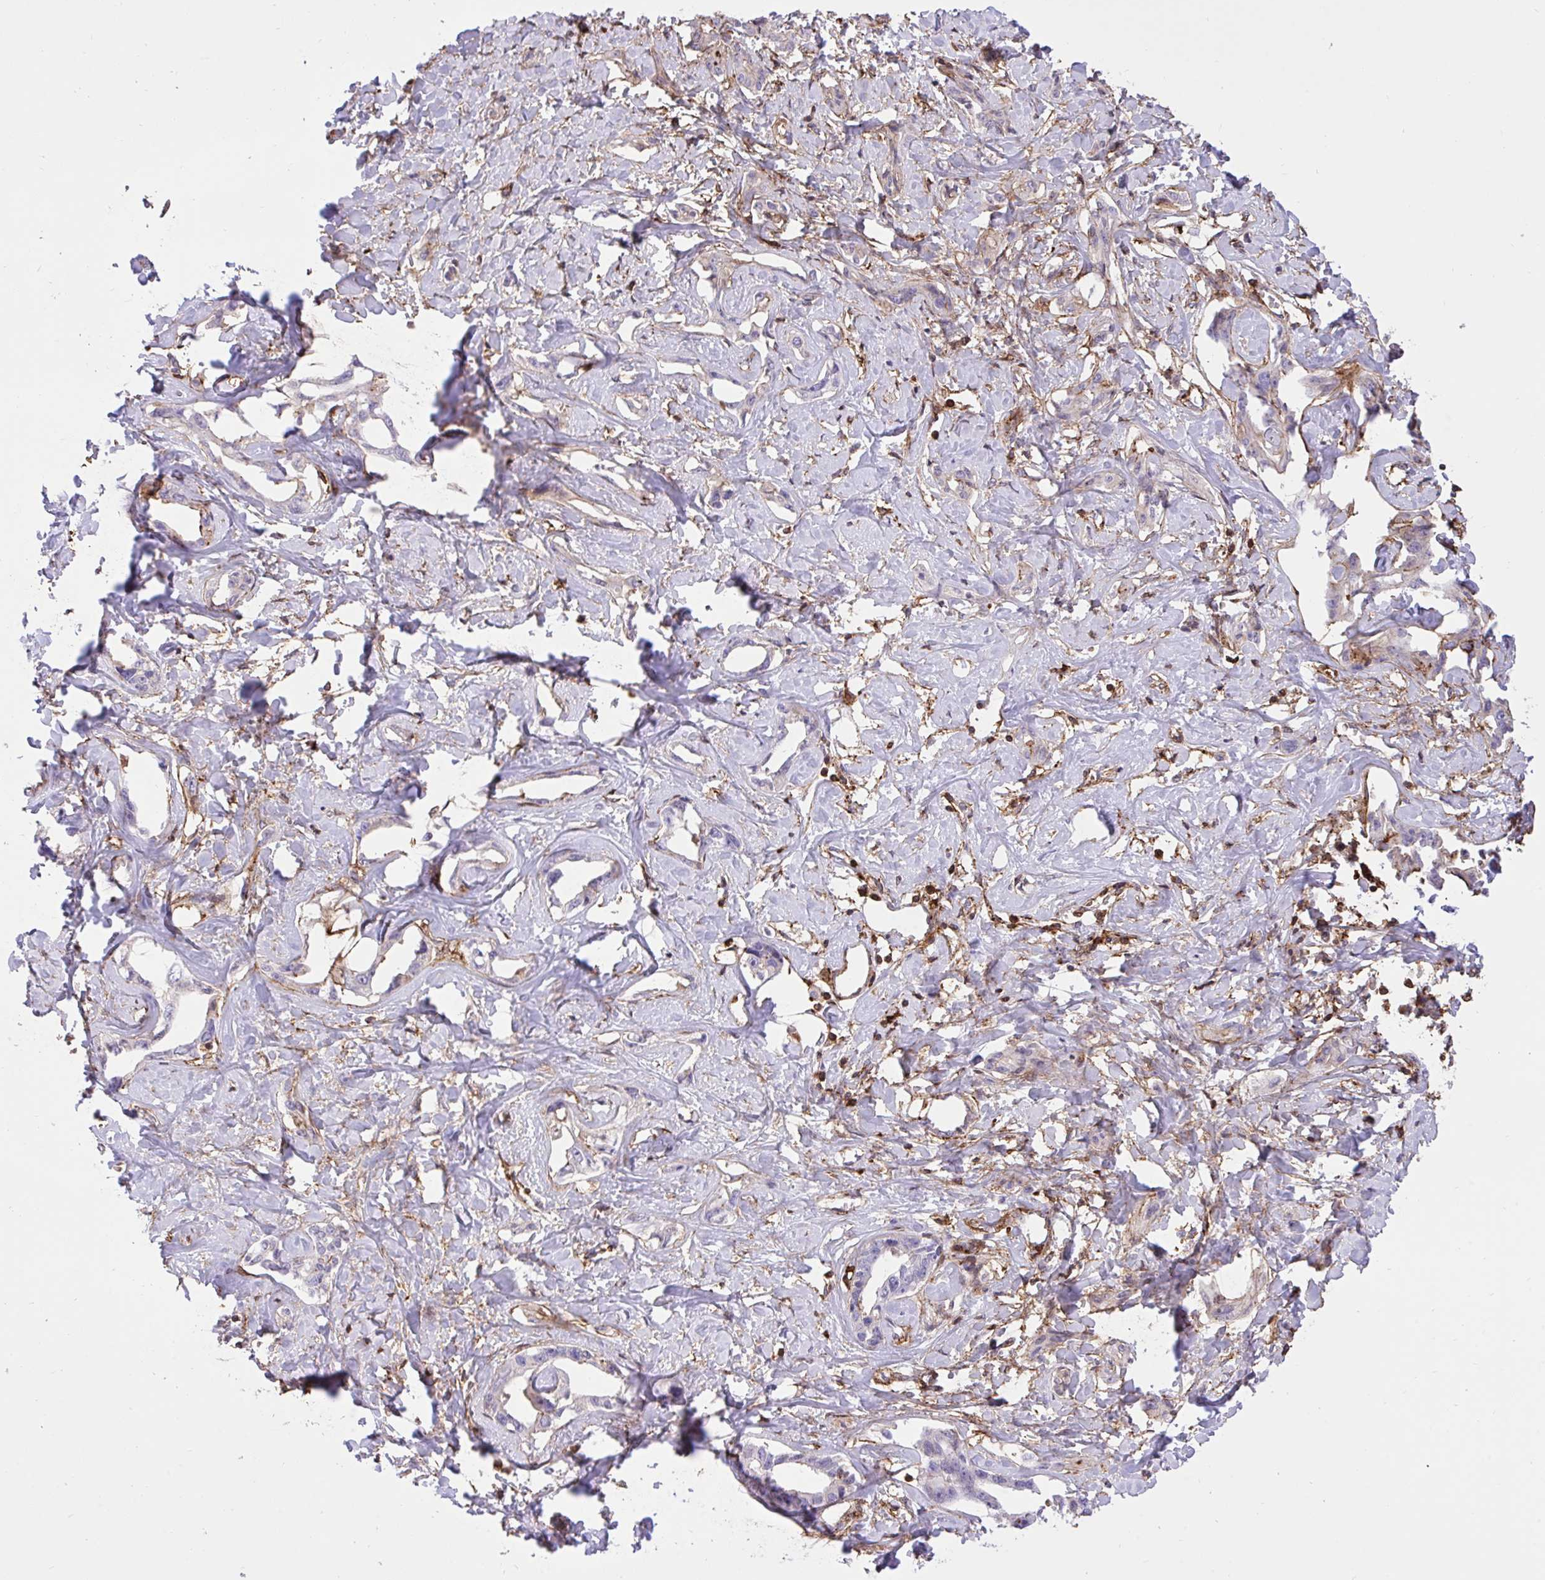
{"staining": {"intensity": "negative", "quantity": "none", "location": "none"}, "tissue": "liver cancer", "cell_type": "Tumor cells", "image_type": "cancer", "snomed": [{"axis": "morphology", "description": "Cholangiocarcinoma"}, {"axis": "topography", "description": "Liver"}], "caption": "Immunohistochemical staining of human liver cholangiocarcinoma reveals no significant positivity in tumor cells. (Immunohistochemistry (ihc), brightfield microscopy, high magnification).", "gene": "ERI1", "patient": {"sex": "male", "age": 59}}